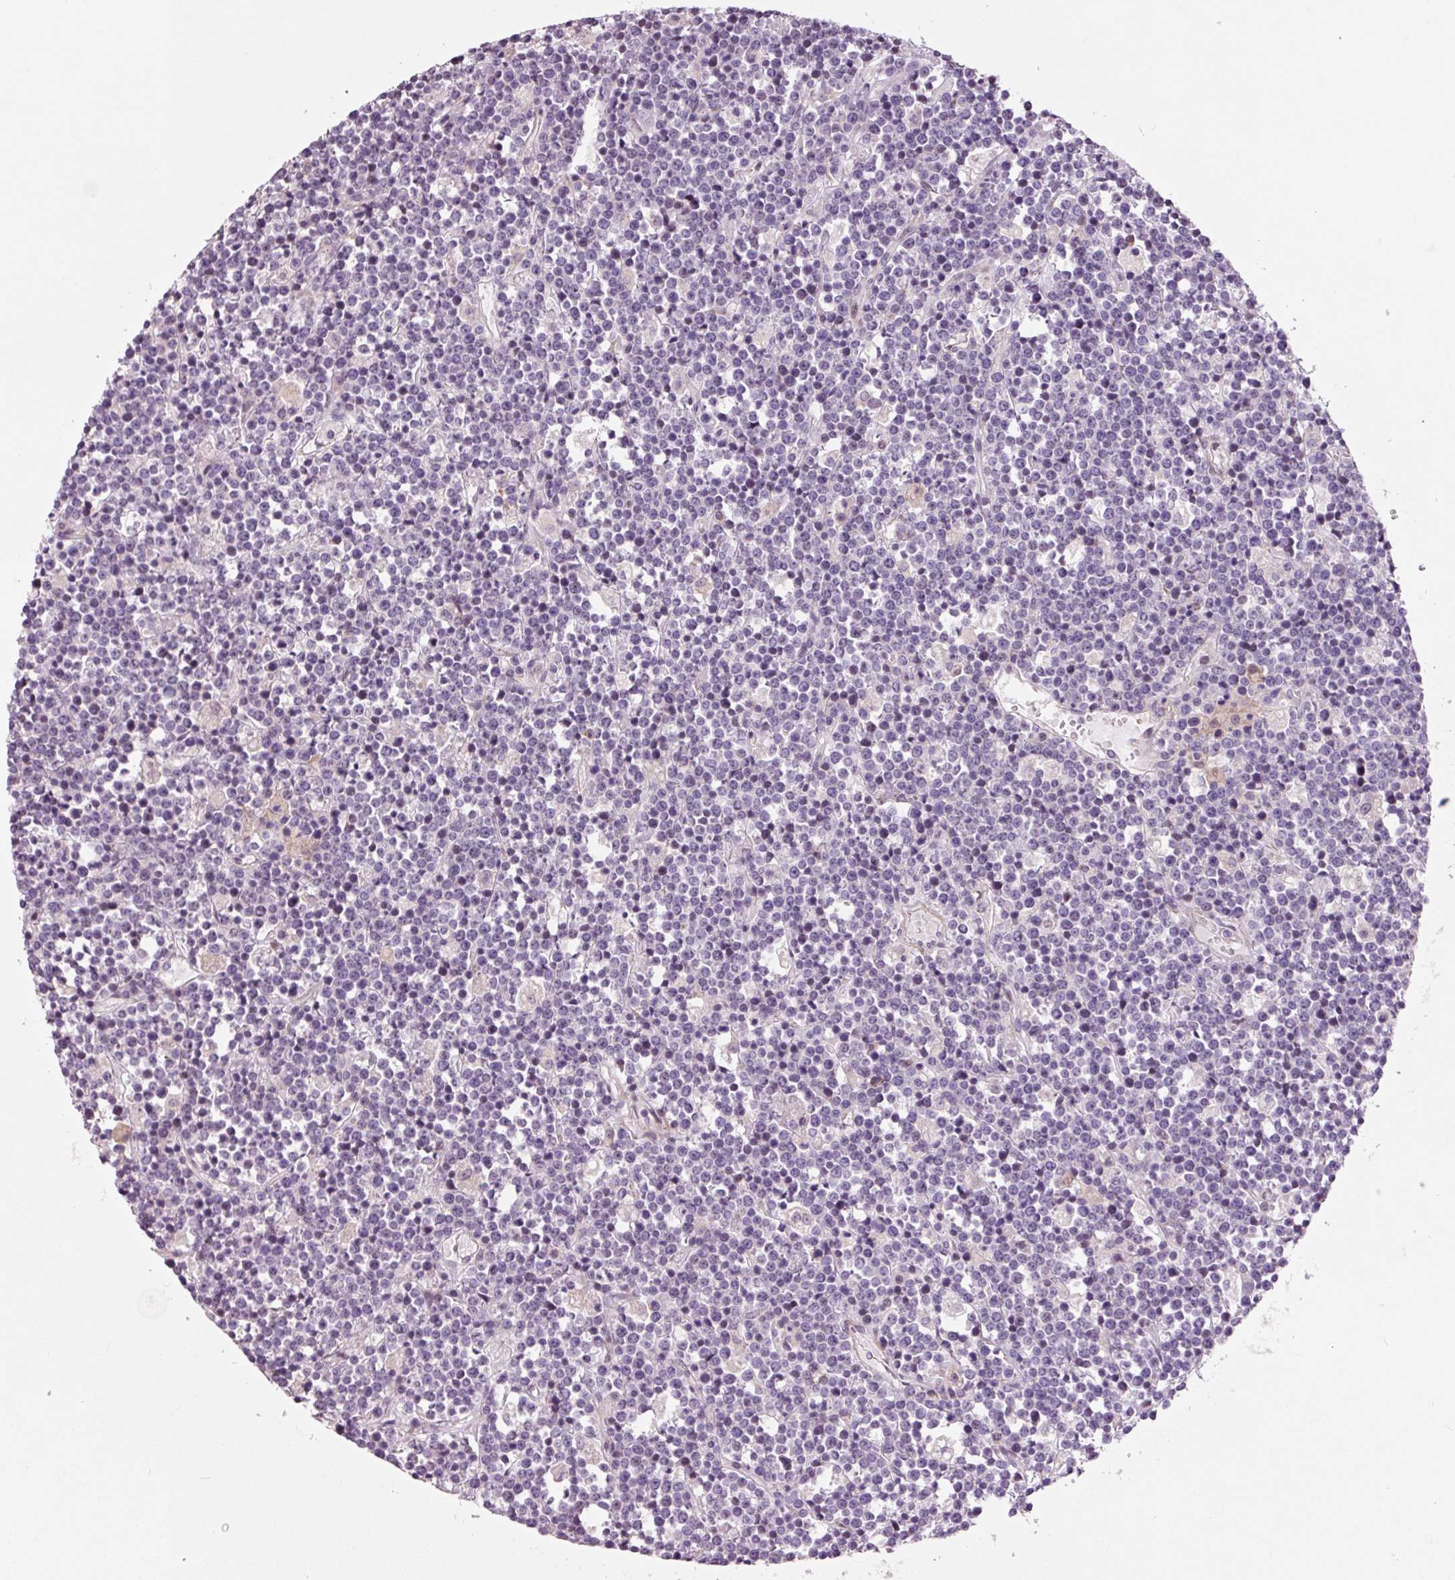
{"staining": {"intensity": "negative", "quantity": "none", "location": "none"}, "tissue": "lymphoma", "cell_type": "Tumor cells", "image_type": "cancer", "snomed": [{"axis": "morphology", "description": "Malignant lymphoma, non-Hodgkin's type, High grade"}, {"axis": "topography", "description": "Ovary"}], "caption": "Immunohistochemical staining of high-grade malignant lymphoma, non-Hodgkin's type exhibits no significant staining in tumor cells.", "gene": "DAPP1", "patient": {"sex": "female", "age": 56}}